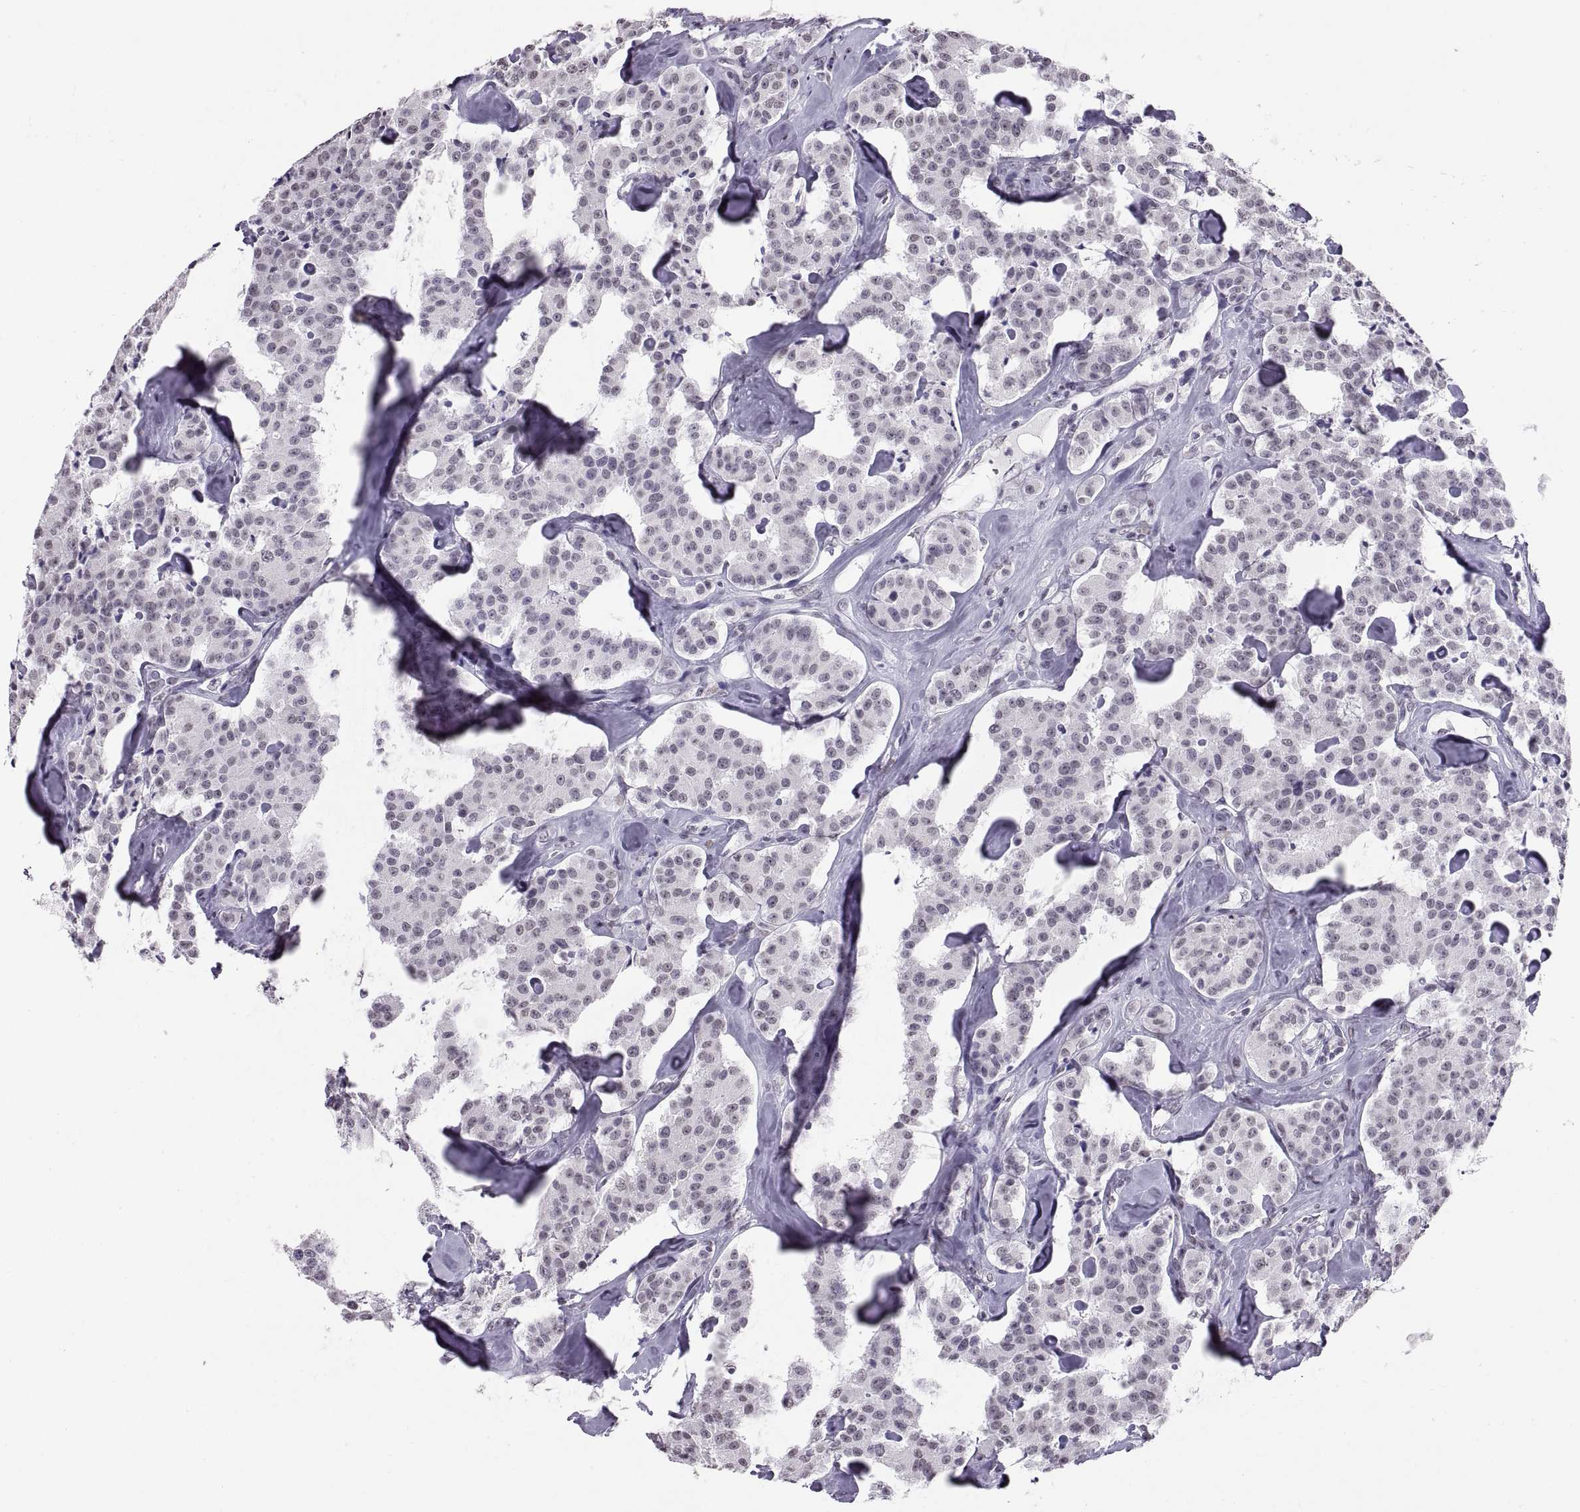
{"staining": {"intensity": "negative", "quantity": "none", "location": "none"}, "tissue": "carcinoid", "cell_type": "Tumor cells", "image_type": "cancer", "snomed": [{"axis": "morphology", "description": "Carcinoid, malignant, NOS"}, {"axis": "topography", "description": "Pancreas"}], "caption": "Protein analysis of malignant carcinoid shows no significant positivity in tumor cells.", "gene": "CARTPT", "patient": {"sex": "male", "age": 41}}